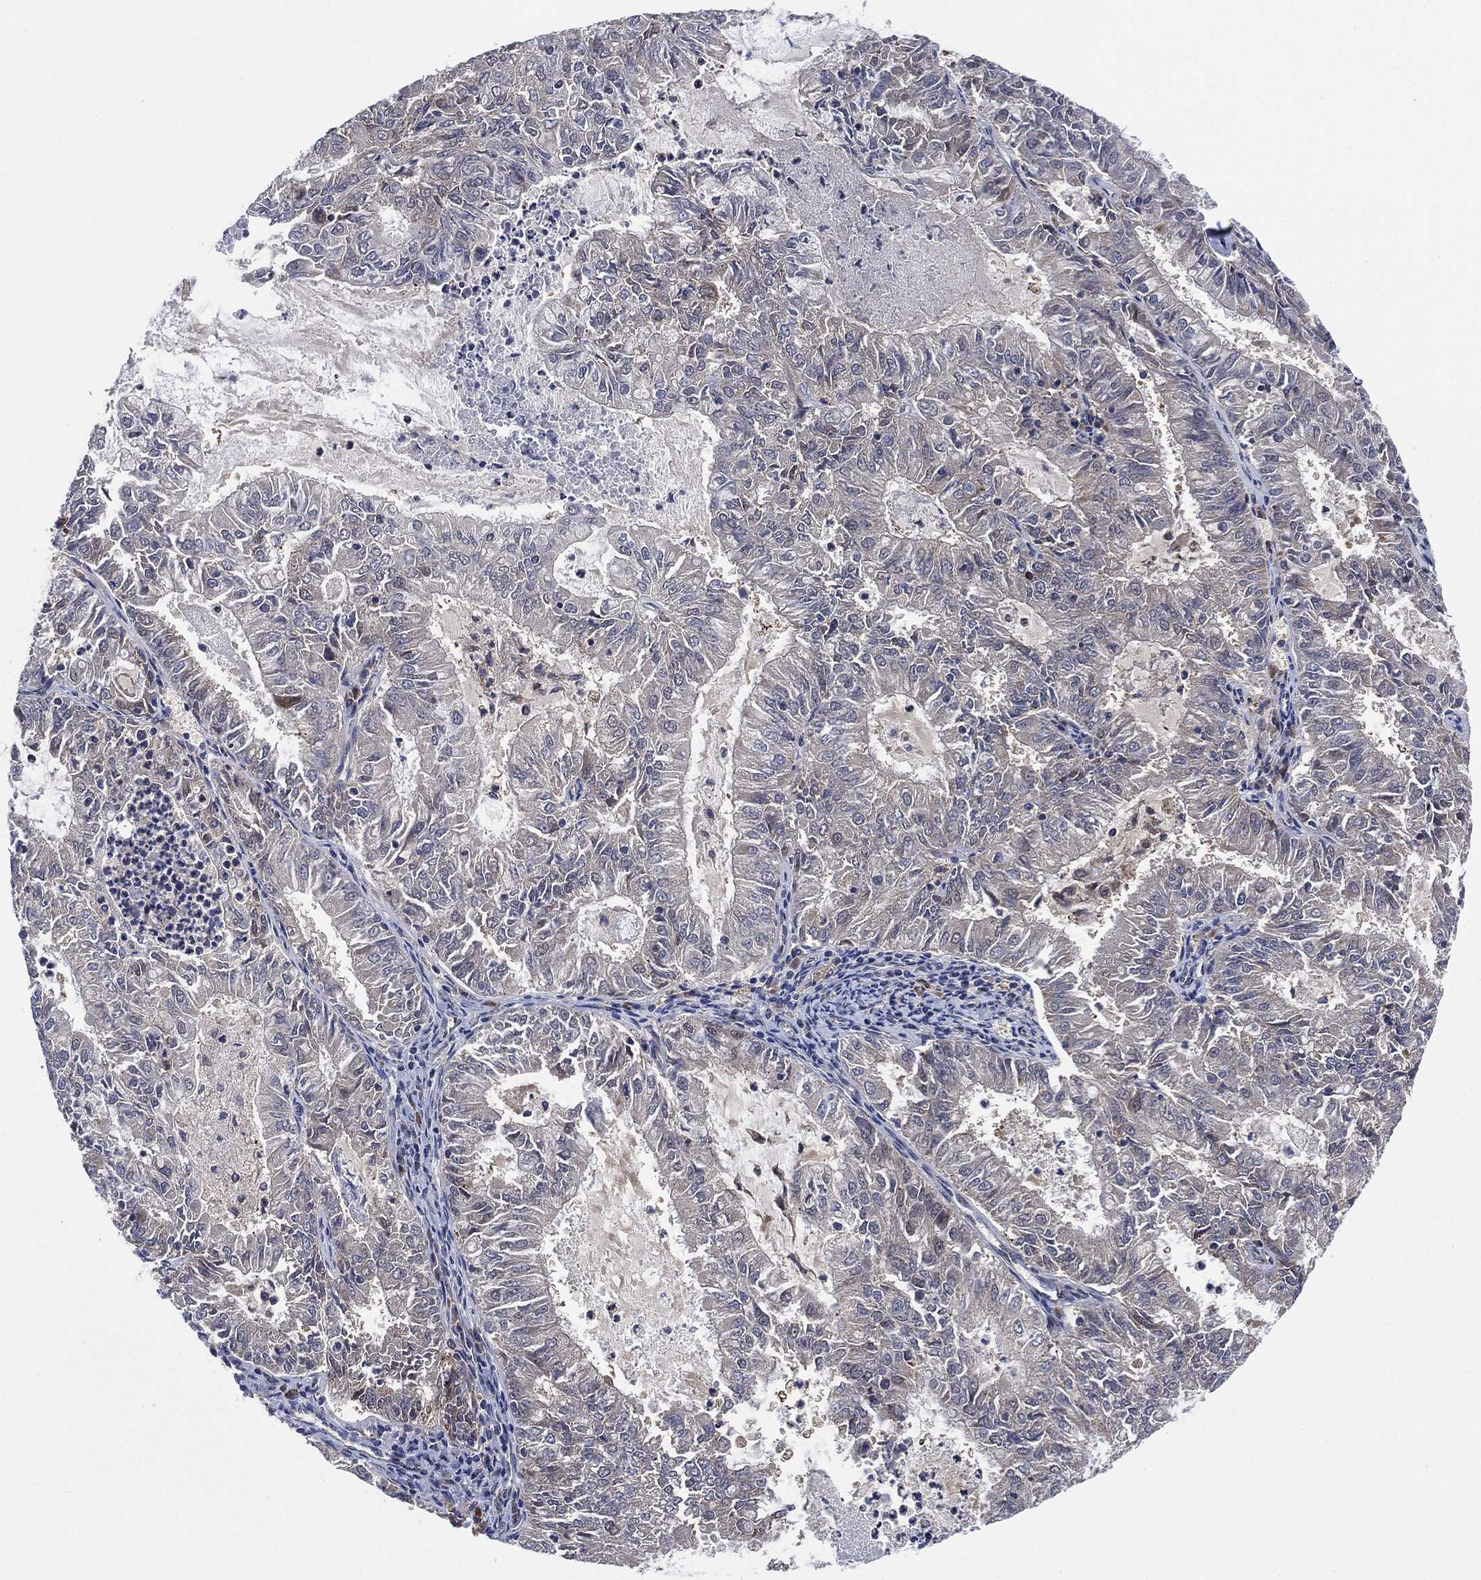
{"staining": {"intensity": "negative", "quantity": "none", "location": "none"}, "tissue": "endometrial cancer", "cell_type": "Tumor cells", "image_type": "cancer", "snomed": [{"axis": "morphology", "description": "Adenocarcinoma, NOS"}, {"axis": "topography", "description": "Endometrium"}], "caption": "Immunohistochemistry of human endometrial cancer (adenocarcinoma) demonstrates no positivity in tumor cells.", "gene": "FES", "patient": {"sex": "female", "age": 57}}